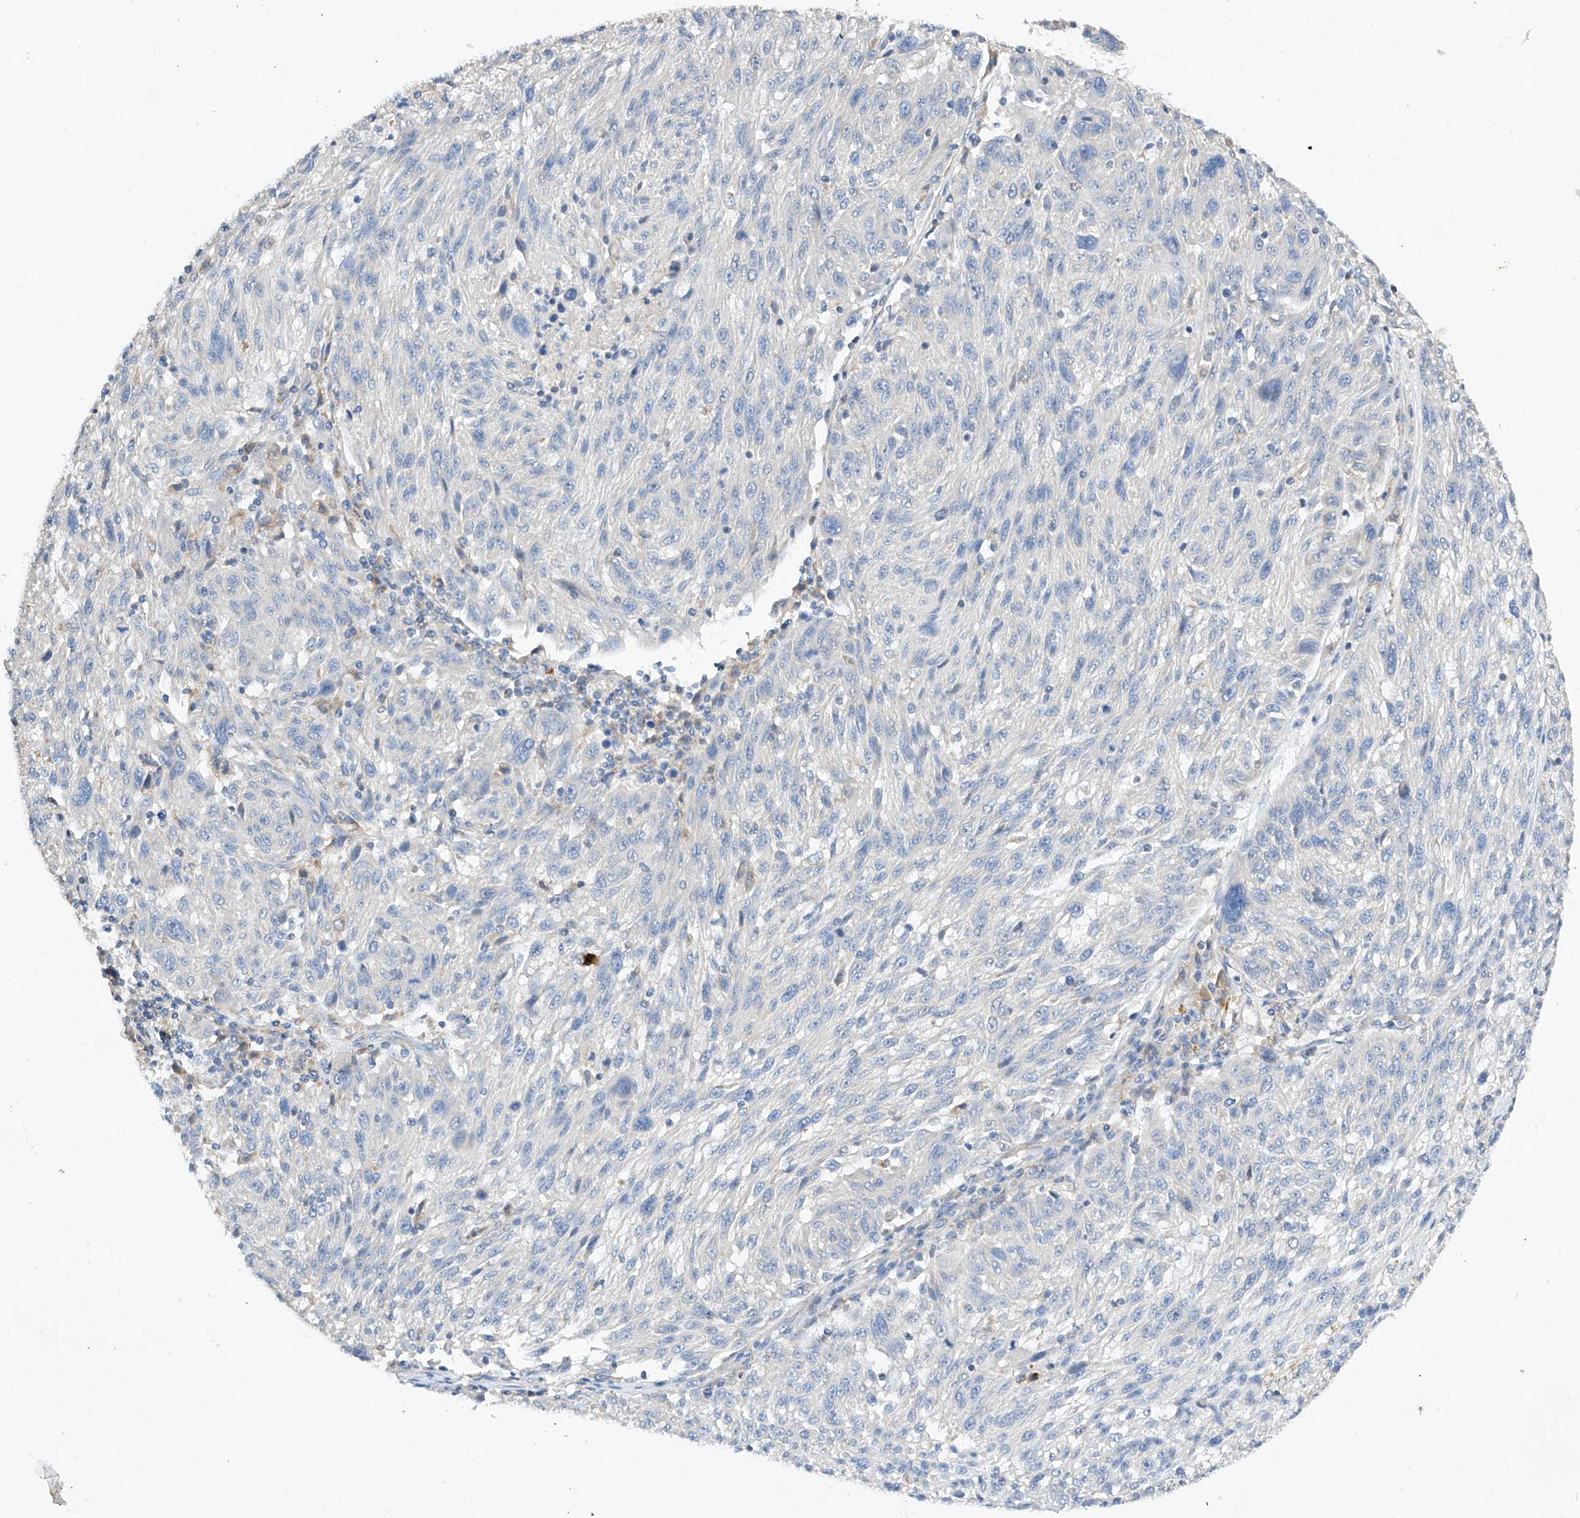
{"staining": {"intensity": "negative", "quantity": "none", "location": "none"}, "tissue": "melanoma", "cell_type": "Tumor cells", "image_type": "cancer", "snomed": [{"axis": "morphology", "description": "Malignant melanoma, NOS"}, {"axis": "topography", "description": "Skin"}], "caption": "This is an immunohistochemistry (IHC) image of malignant melanoma. There is no positivity in tumor cells.", "gene": "AMD1", "patient": {"sex": "male", "age": 53}}